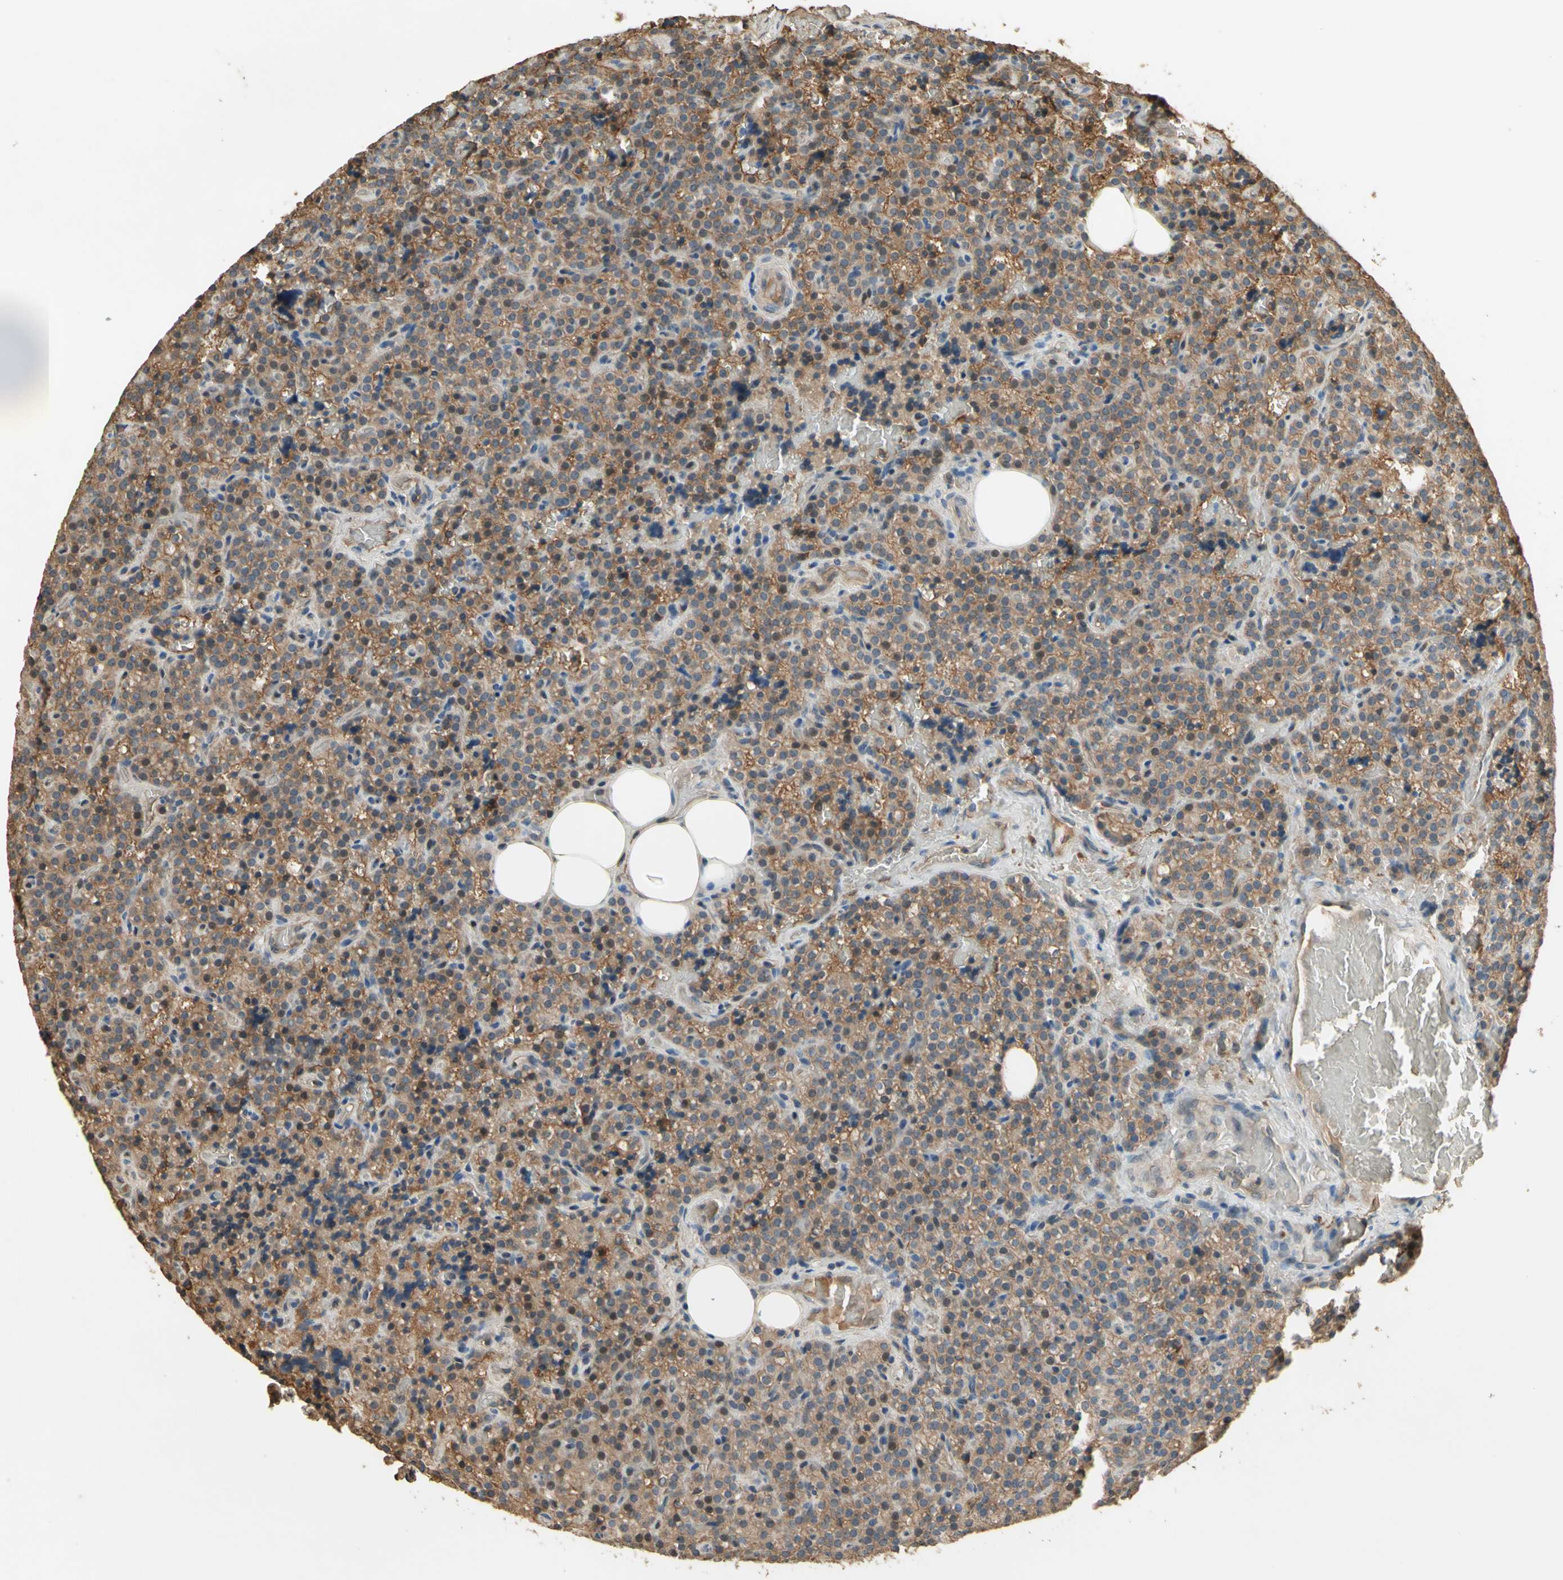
{"staining": {"intensity": "moderate", "quantity": ">75%", "location": "cytoplasmic/membranous"}, "tissue": "parathyroid gland", "cell_type": "Glandular cells", "image_type": "normal", "snomed": [{"axis": "morphology", "description": "Normal tissue, NOS"}, {"axis": "topography", "description": "Parathyroid gland"}], "caption": "Parathyroid gland stained with DAB IHC displays medium levels of moderate cytoplasmic/membranous positivity in about >75% of glandular cells.", "gene": "SMAD9", "patient": {"sex": "female", "age": 47}}